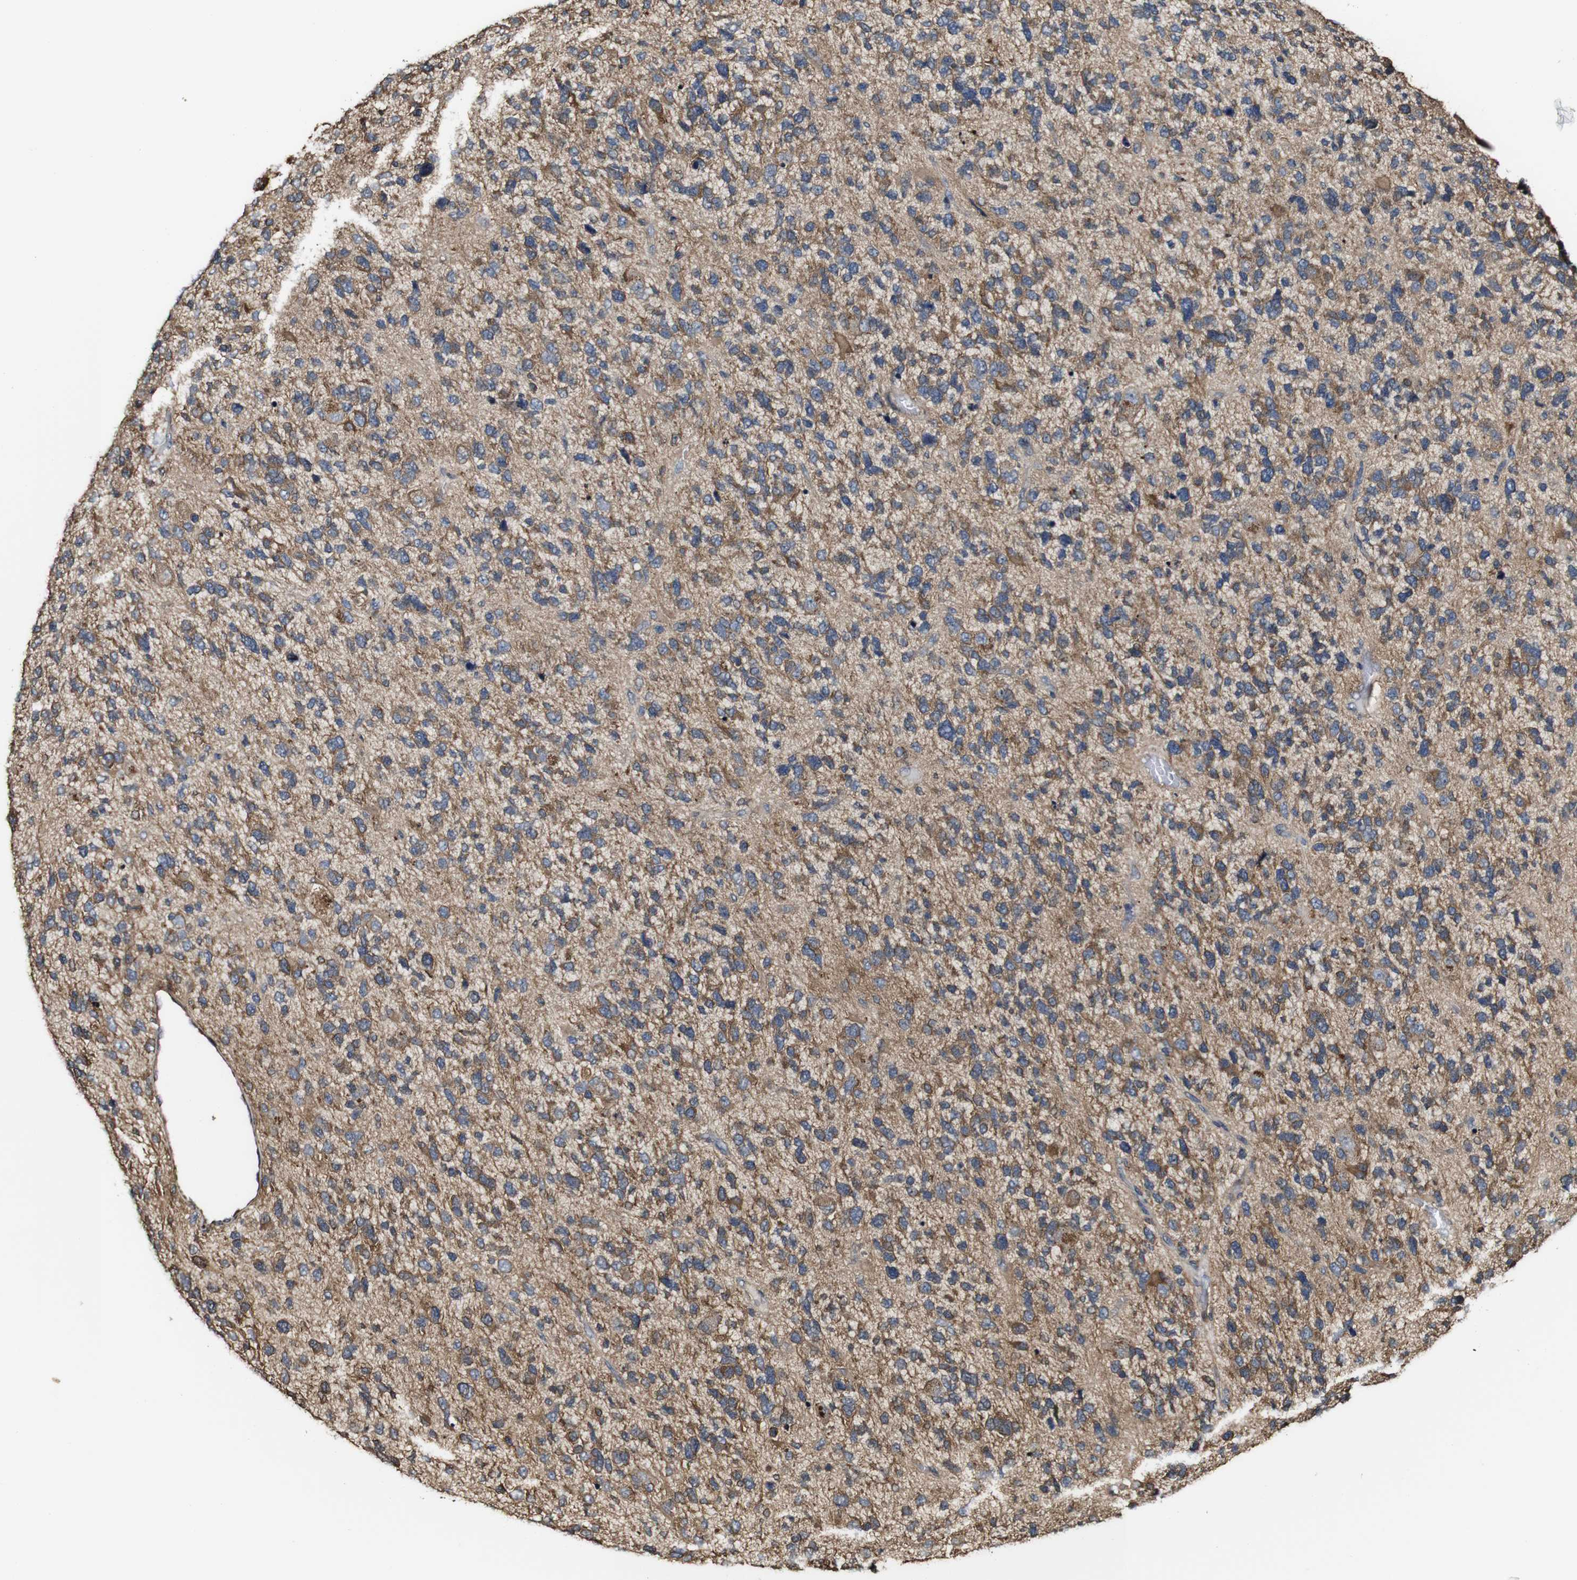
{"staining": {"intensity": "moderate", "quantity": ">75%", "location": "cytoplasmic/membranous"}, "tissue": "glioma", "cell_type": "Tumor cells", "image_type": "cancer", "snomed": [{"axis": "morphology", "description": "Glioma, malignant, High grade"}, {"axis": "topography", "description": "Brain"}], "caption": "Immunohistochemistry image of neoplastic tissue: human glioma stained using immunohistochemistry displays medium levels of moderate protein expression localized specifically in the cytoplasmic/membranous of tumor cells, appearing as a cytoplasmic/membranous brown color.", "gene": "PTPRR", "patient": {"sex": "female", "age": 58}}